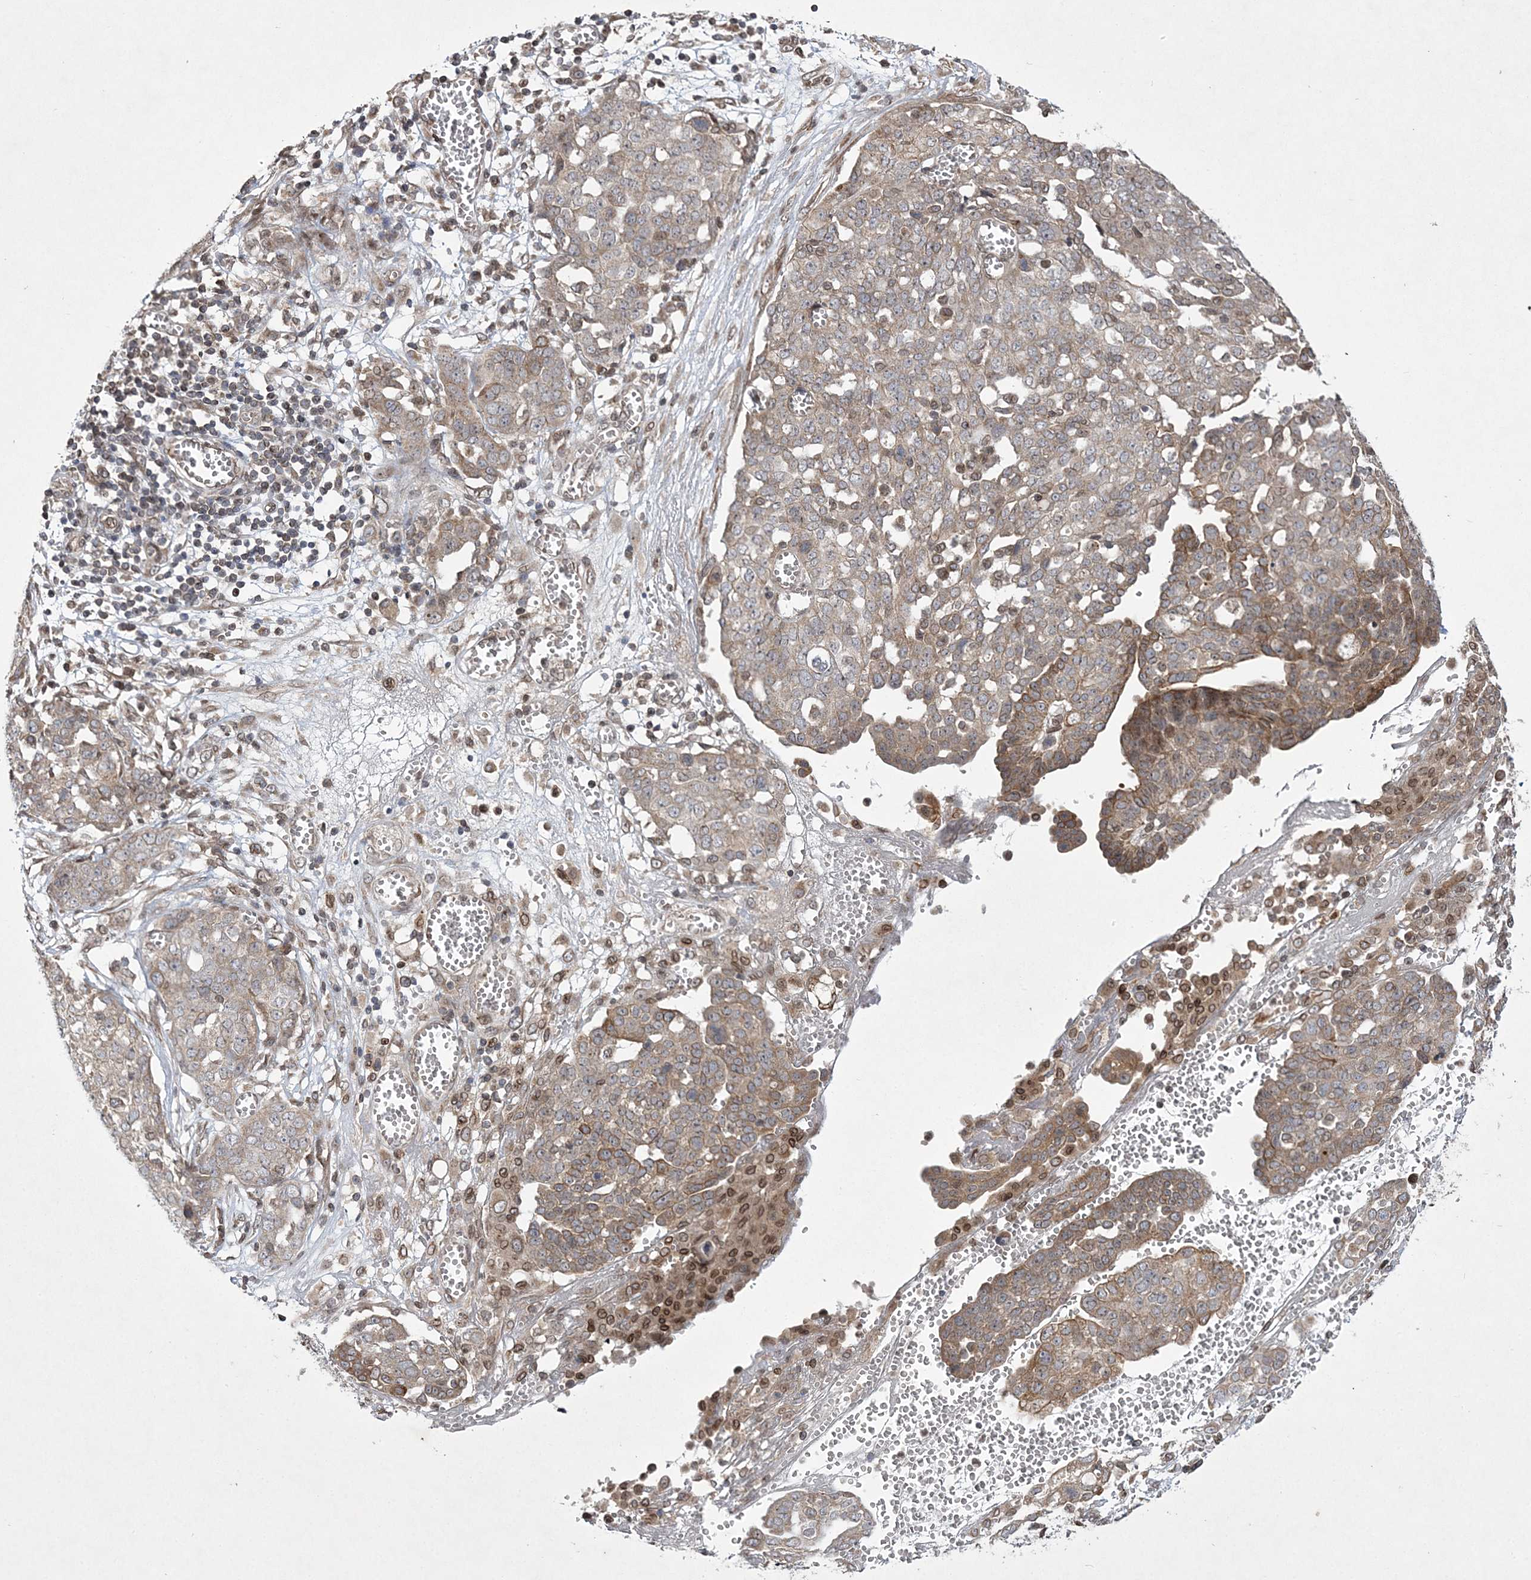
{"staining": {"intensity": "moderate", "quantity": "<25%", "location": "cytoplasmic/membranous,nuclear"}, "tissue": "ovarian cancer", "cell_type": "Tumor cells", "image_type": "cancer", "snomed": [{"axis": "morphology", "description": "Cystadenocarcinoma, serous, NOS"}, {"axis": "topography", "description": "Soft tissue"}, {"axis": "topography", "description": "Ovary"}], "caption": "Brown immunohistochemical staining in ovarian serous cystadenocarcinoma demonstrates moderate cytoplasmic/membranous and nuclear expression in approximately <25% of tumor cells.", "gene": "DNAJC27", "patient": {"sex": "female", "age": 57}}